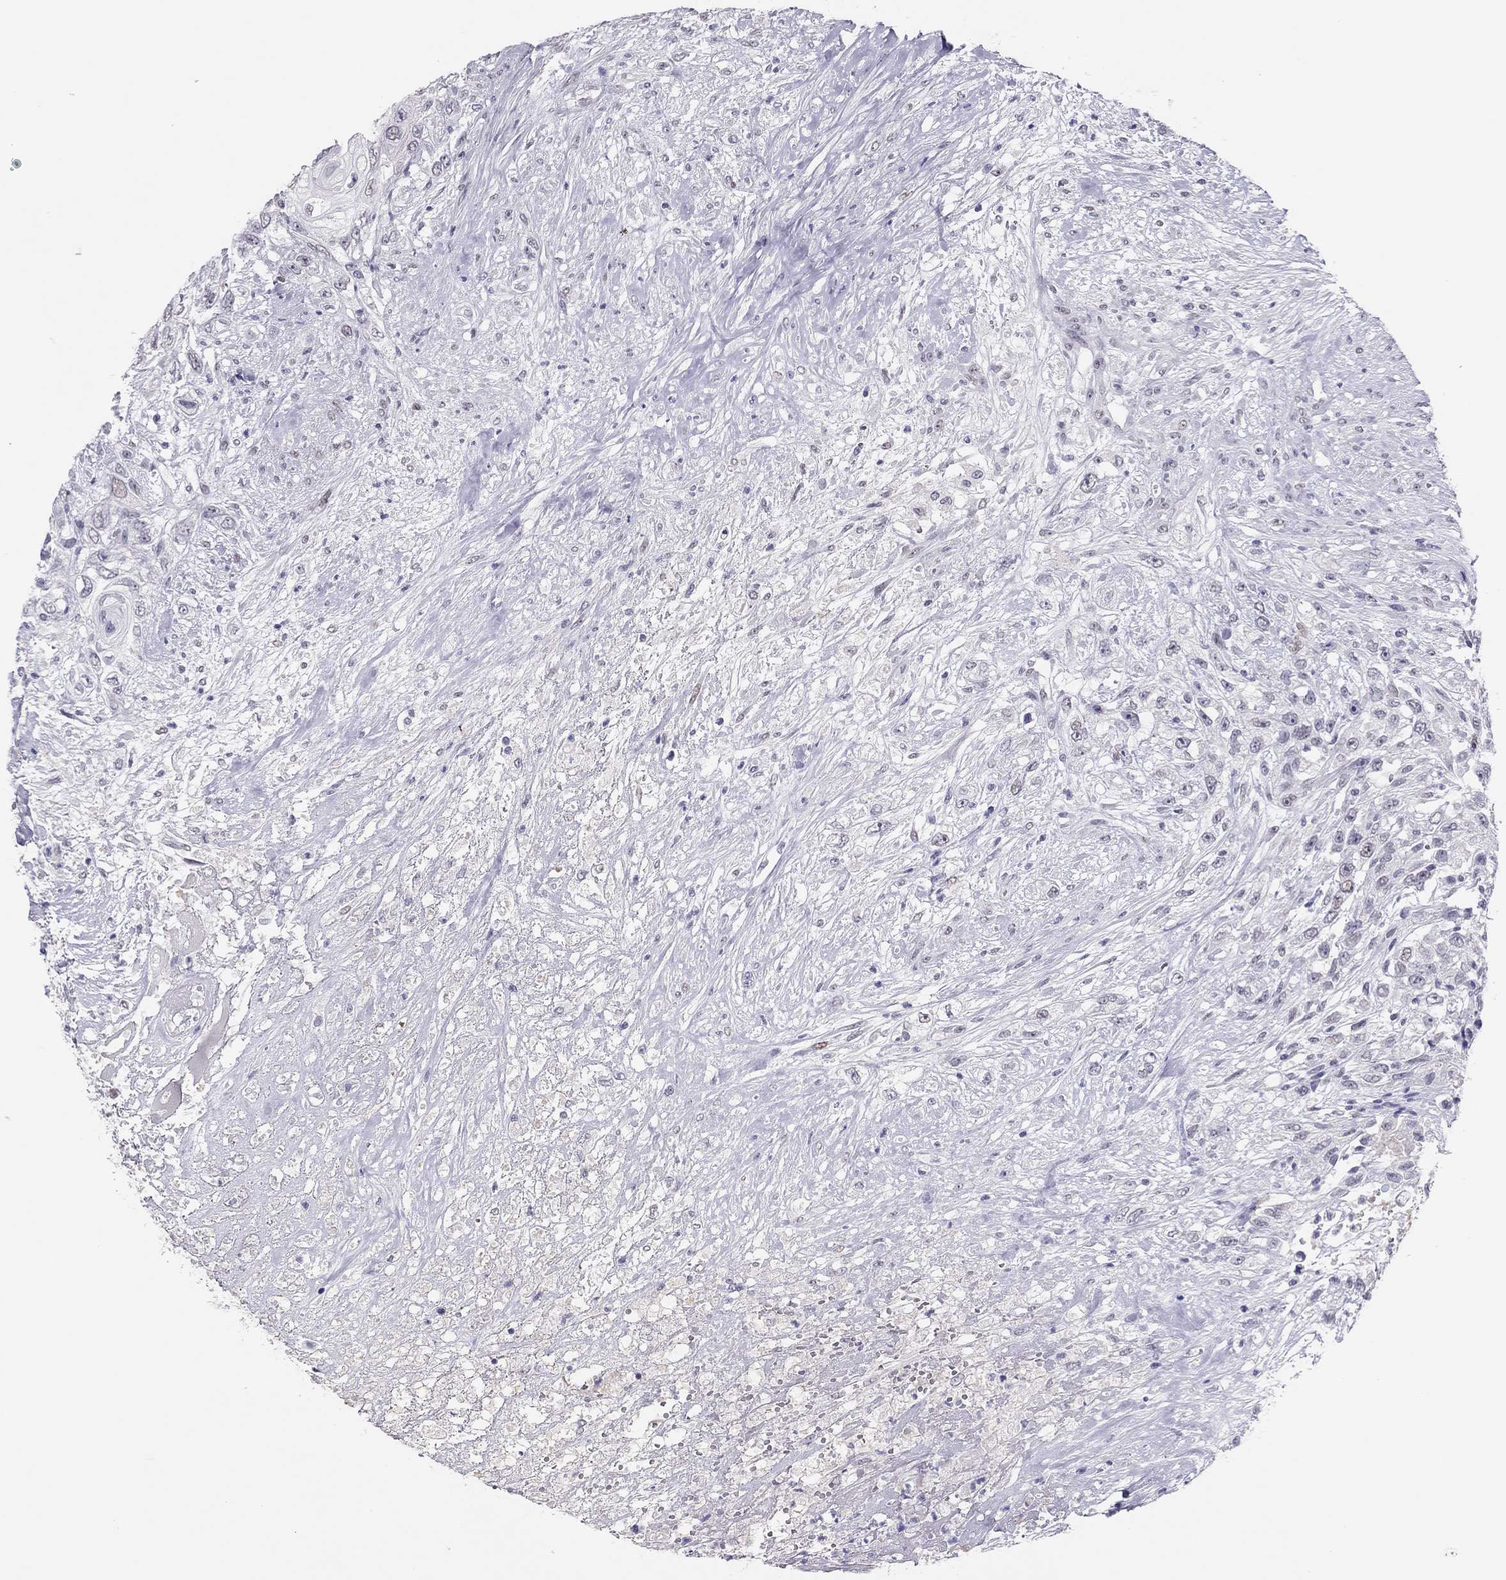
{"staining": {"intensity": "negative", "quantity": "none", "location": "none"}, "tissue": "urothelial cancer", "cell_type": "Tumor cells", "image_type": "cancer", "snomed": [{"axis": "morphology", "description": "Urothelial carcinoma, High grade"}, {"axis": "topography", "description": "Urinary bladder"}], "caption": "A photomicrograph of urothelial cancer stained for a protein shows no brown staining in tumor cells.", "gene": "PHOX2A", "patient": {"sex": "female", "age": 56}}